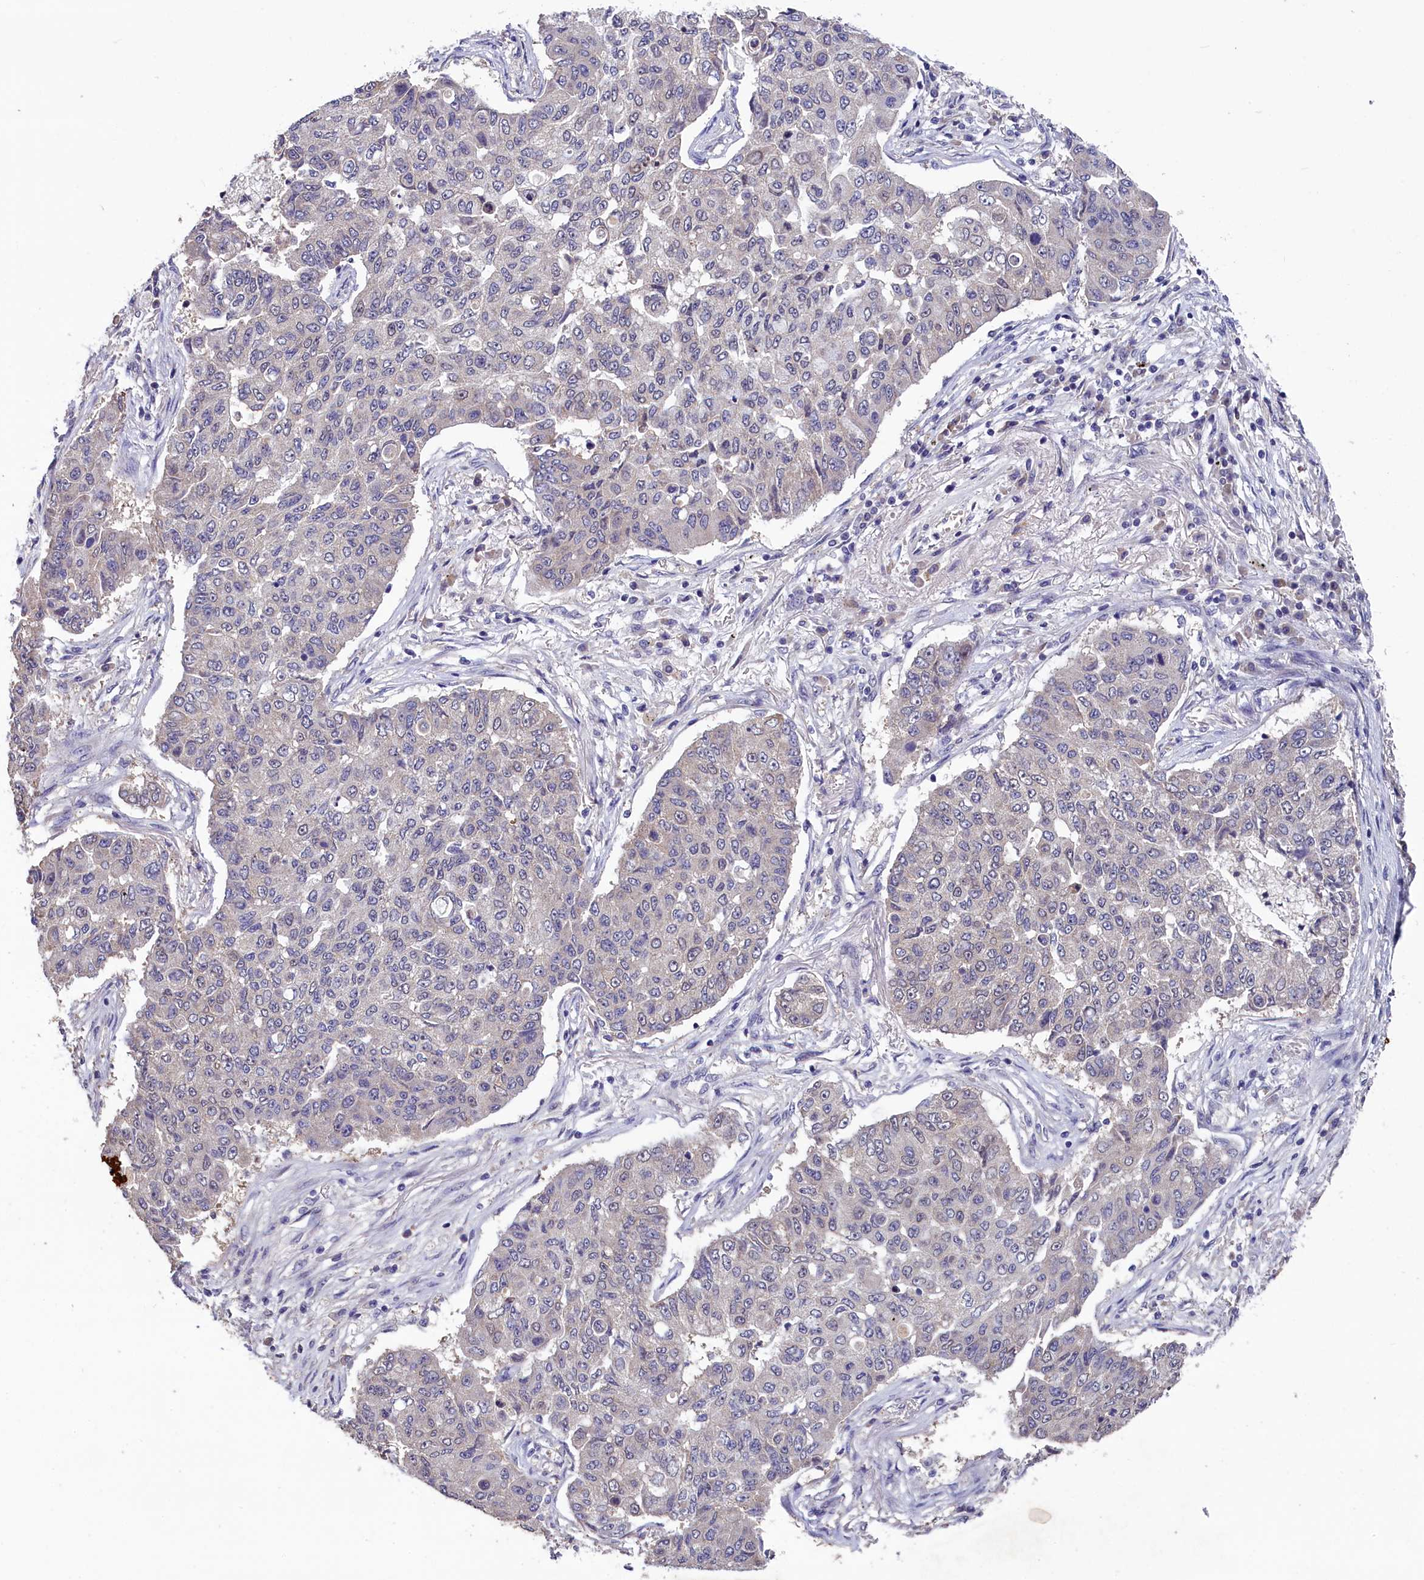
{"staining": {"intensity": "negative", "quantity": "none", "location": "none"}, "tissue": "lung cancer", "cell_type": "Tumor cells", "image_type": "cancer", "snomed": [{"axis": "morphology", "description": "Squamous cell carcinoma, NOS"}, {"axis": "topography", "description": "Lung"}], "caption": "Immunohistochemistry (IHC) of squamous cell carcinoma (lung) demonstrates no expression in tumor cells. (DAB (3,3'-diaminobenzidine) IHC with hematoxylin counter stain).", "gene": "SLC39A6", "patient": {"sex": "male", "age": 74}}